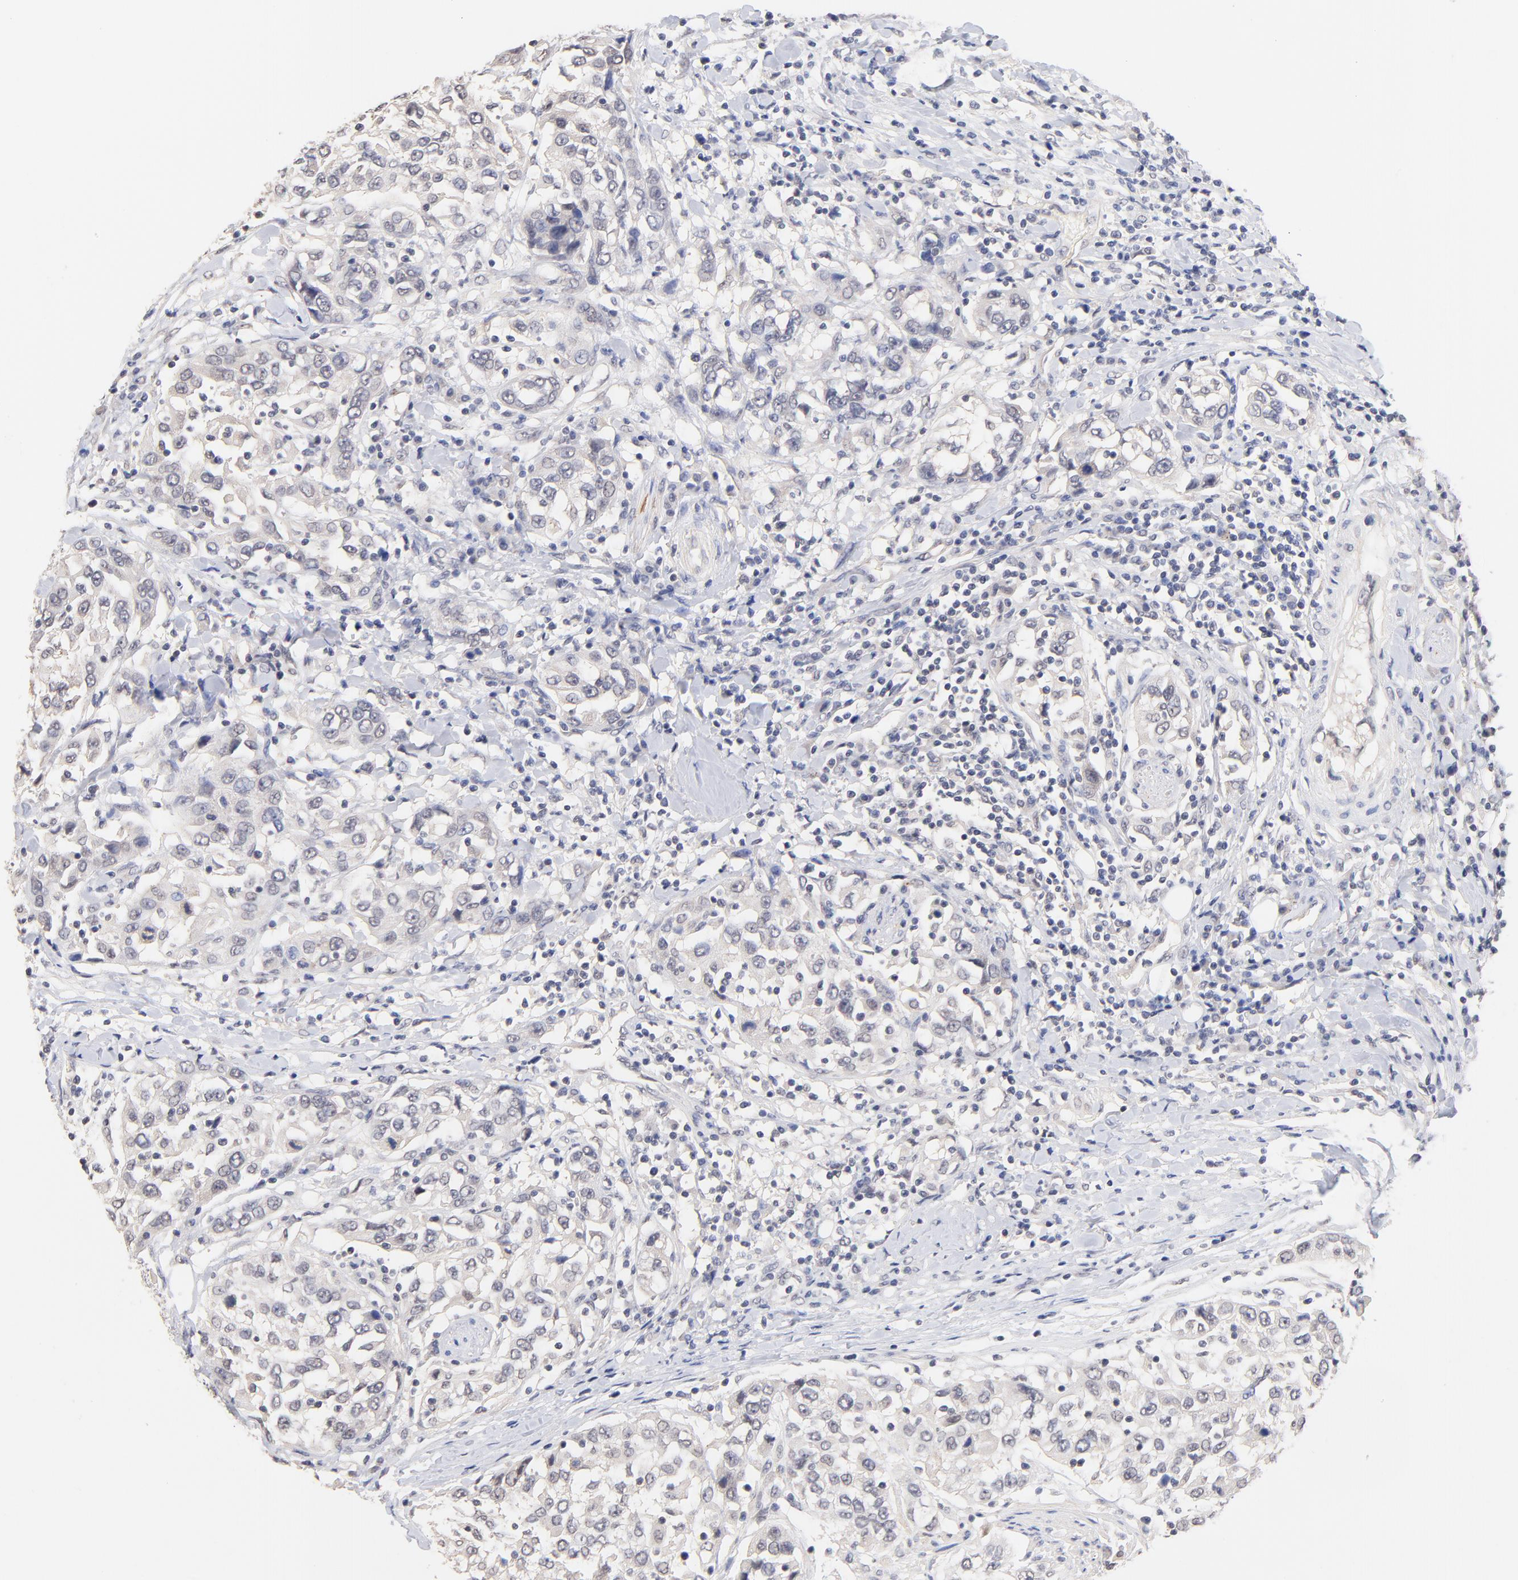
{"staining": {"intensity": "negative", "quantity": "none", "location": "none"}, "tissue": "urothelial cancer", "cell_type": "Tumor cells", "image_type": "cancer", "snomed": [{"axis": "morphology", "description": "Urothelial carcinoma, High grade"}, {"axis": "topography", "description": "Urinary bladder"}], "caption": "The image shows no staining of tumor cells in high-grade urothelial carcinoma. (Stains: DAB (3,3'-diaminobenzidine) immunohistochemistry (IHC) with hematoxylin counter stain, Microscopy: brightfield microscopy at high magnification).", "gene": "RIBC2", "patient": {"sex": "female", "age": 80}}